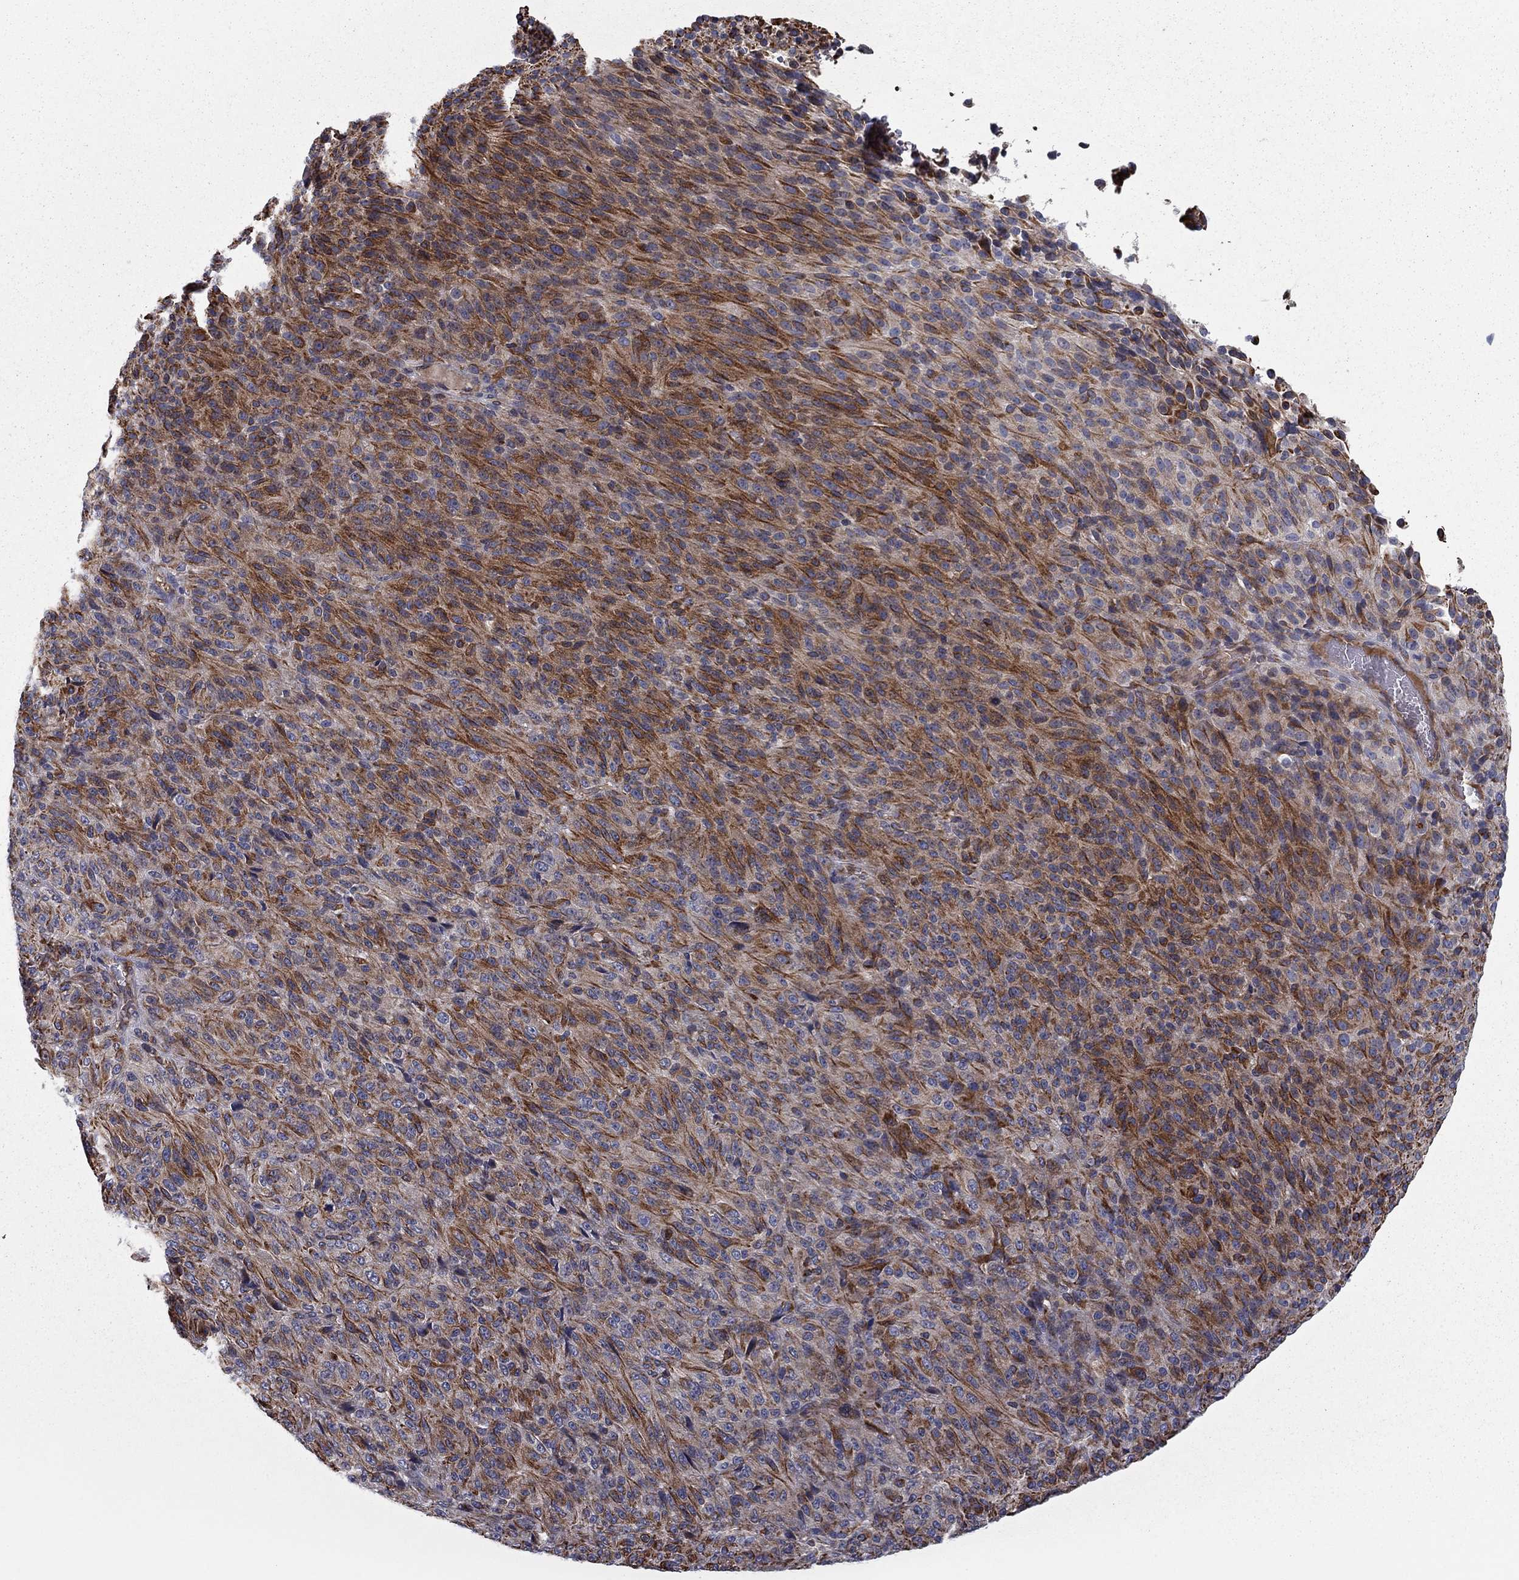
{"staining": {"intensity": "moderate", "quantity": "25%-75%", "location": "cytoplasmic/membranous"}, "tissue": "melanoma", "cell_type": "Tumor cells", "image_type": "cancer", "snomed": [{"axis": "morphology", "description": "Malignant melanoma, Metastatic site"}, {"axis": "topography", "description": "Brain"}], "caption": "Protein staining by immunohistochemistry (IHC) shows moderate cytoplasmic/membranous staining in about 25%-75% of tumor cells in melanoma.", "gene": "CLSTN1", "patient": {"sex": "female", "age": 56}}